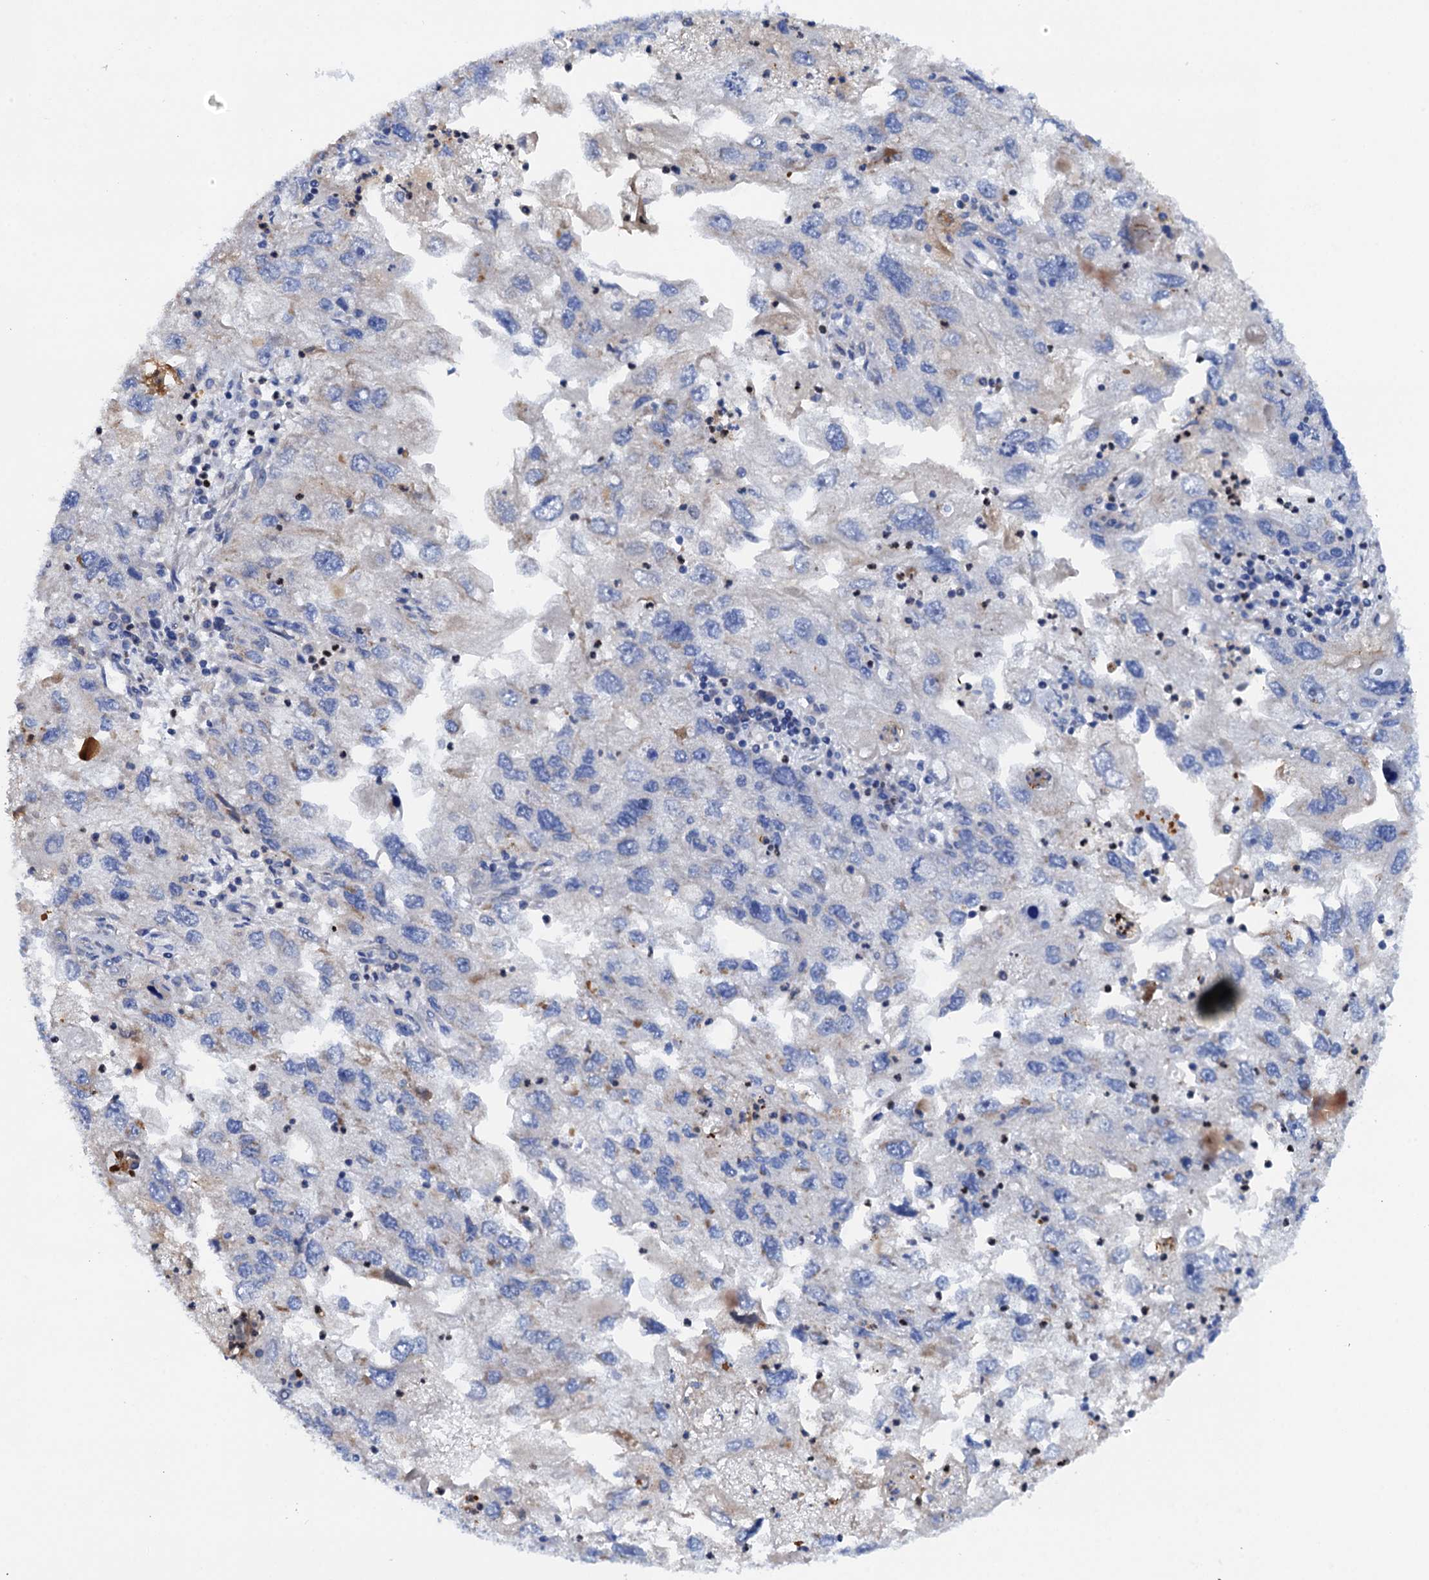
{"staining": {"intensity": "negative", "quantity": "none", "location": "none"}, "tissue": "endometrial cancer", "cell_type": "Tumor cells", "image_type": "cancer", "snomed": [{"axis": "morphology", "description": "Adenocarcinoma, NOS"}, {"axis": "topography", "description": "Endometrium"}], "caption": "DAB (3,3'-diaminobenzidine) immunohistochemical staining of human endometrial cancer (adenocarcinoma) exhibits no significant positivity in tumor cells. Brightfield microscopy of immunohistochemistry stained with DAB (3,3'-diaminobenzidine) (brown) and hematoxylin (blue), captured at high magnification.", "gene": "RASSF9", "patient": {"sex": "female", "age": 49}}